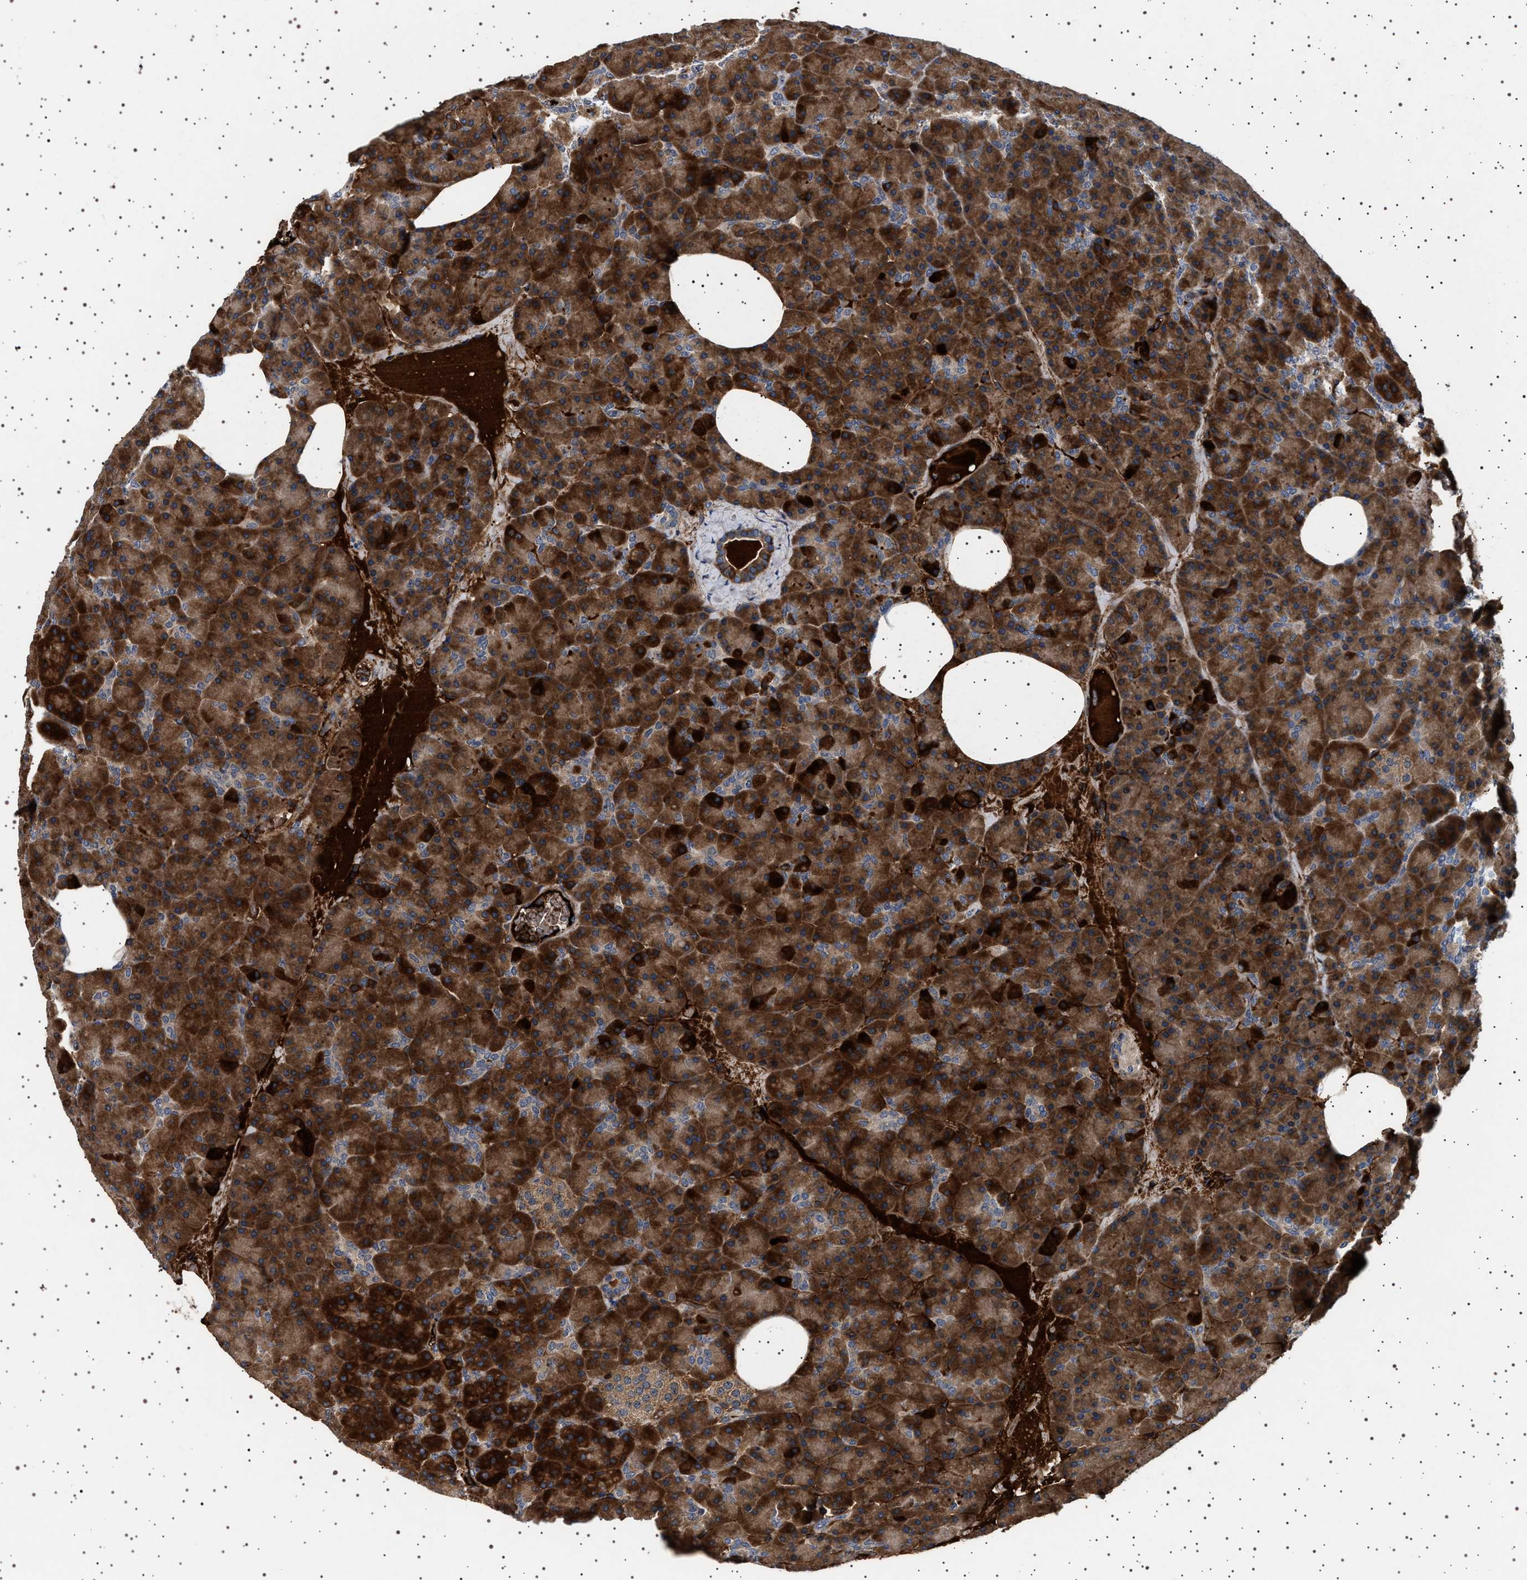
{"staining": {"intensity": "strong", "quantity": ">75%", "location": "cytoplasmic/membranous"}, "tissue": "pancreas", "cell_type": "Exocrine glandular cells", "image_type": "normal", "snomed": [{"axis": "morphology", "description": "Normal tissue, NOS"}, {"axis": "morphology", "description": "Carcinoid, malignant, NOS"}, {"axis": "topography", "description": "Pancreas"}], "caption": "About >75% of exocrine glandular cells in unremarkable pancreas exhibit strong cytoplasmic/membranous protein positivity as visualized by brown immunohistochemical staining.", "gene": "FICD", "patient": {"sex": "female", "age": 35}}